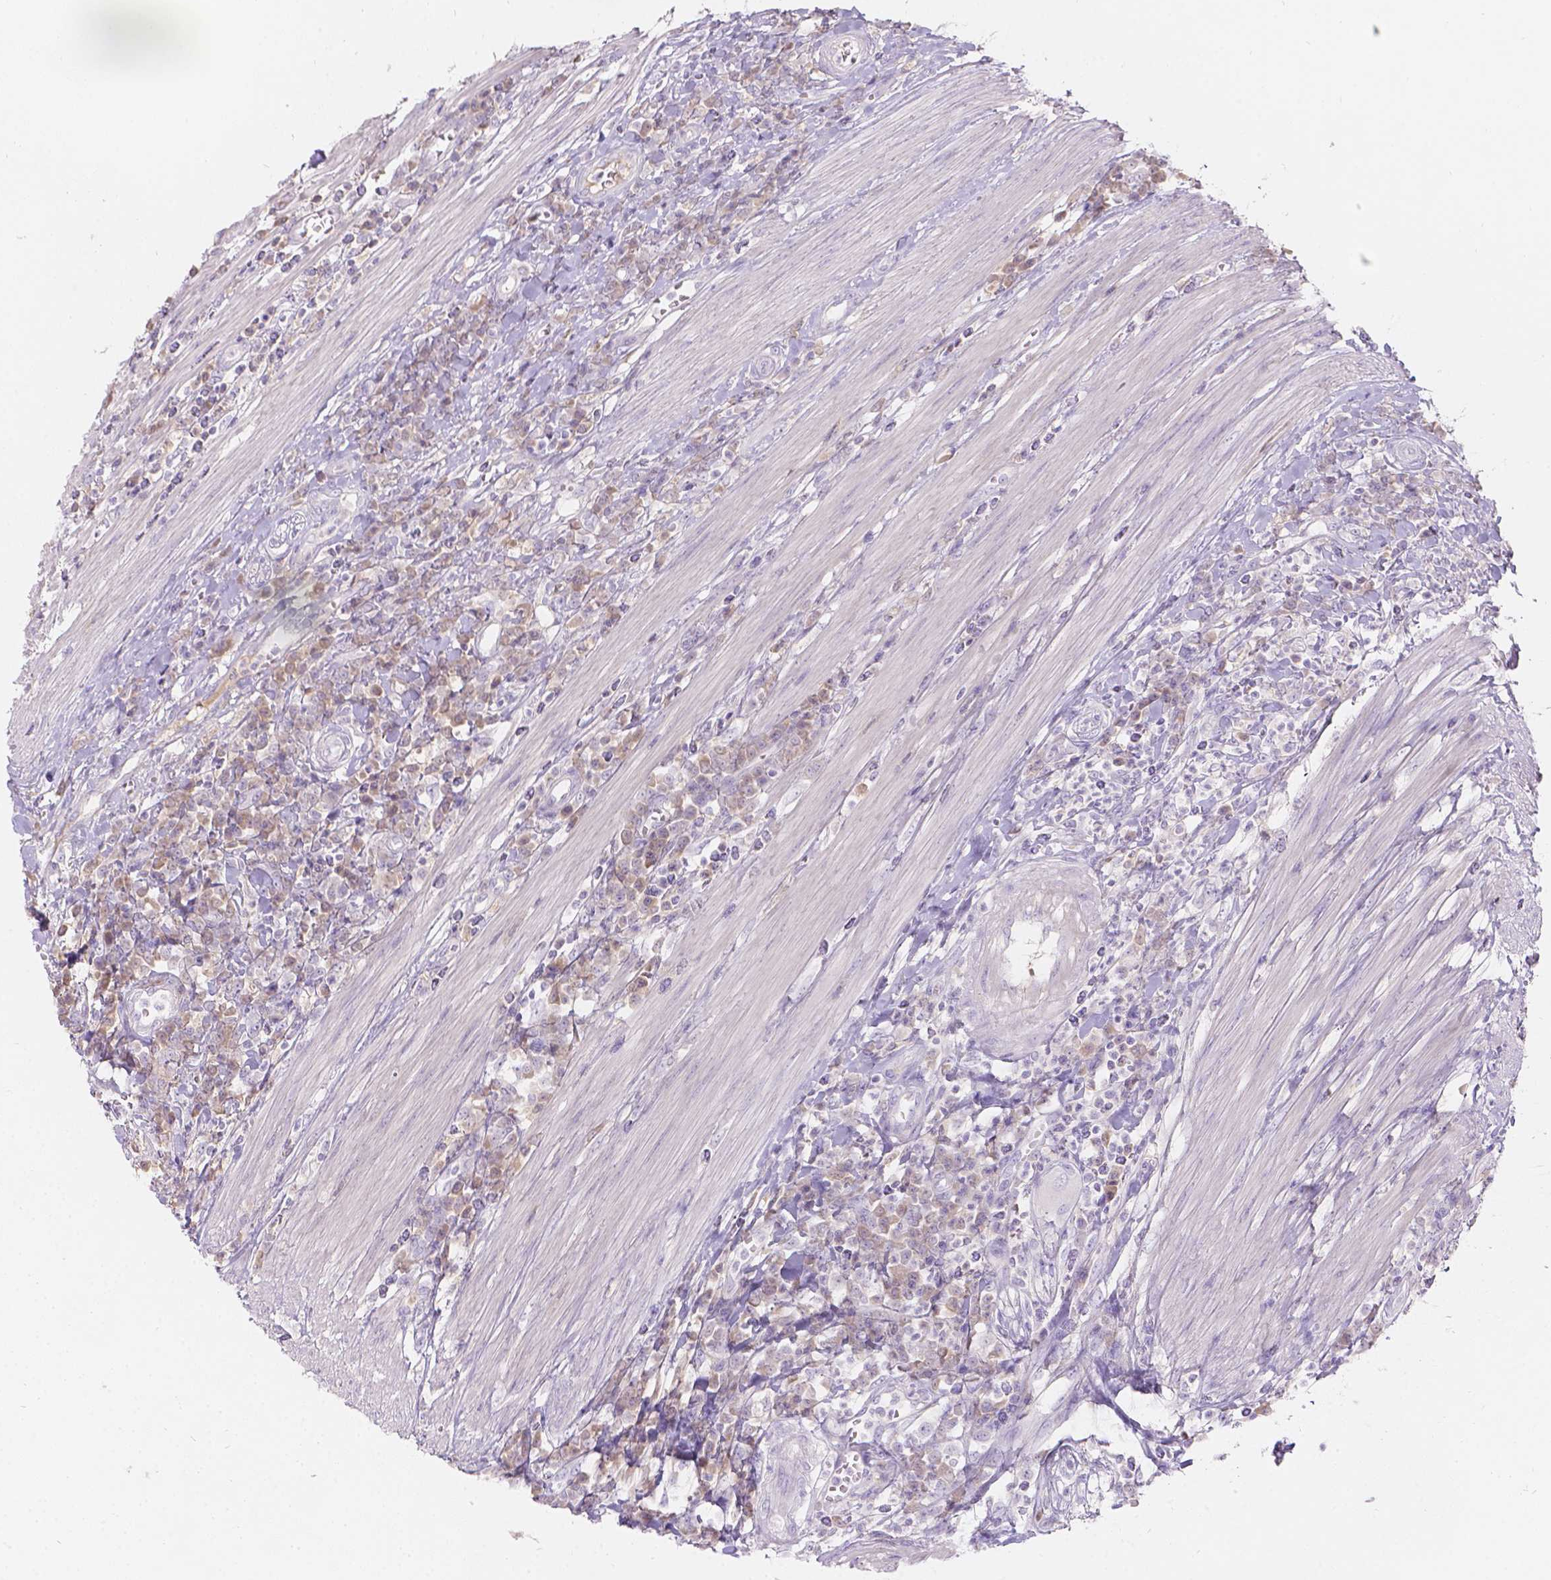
{"staining": {"intensity": "weak", "quantity": "<25%", "location": "cytoplasmic/membranous"}, "tissue": "colorectal cancer", "cell_type": "Tumor cells", "image_type": "cancer", "snomed": [{"axis": "morphology", "description": "Adenocarcinoma, NOS"}, {"axis": "topography", "description": "Colon"}], "caption": "An image of colorectal cancer stained for a protein demonstrates no brown staining in tumor cells.", "gene": "GAL3ST2", "patient": {"sex": "male", "age": 65}}